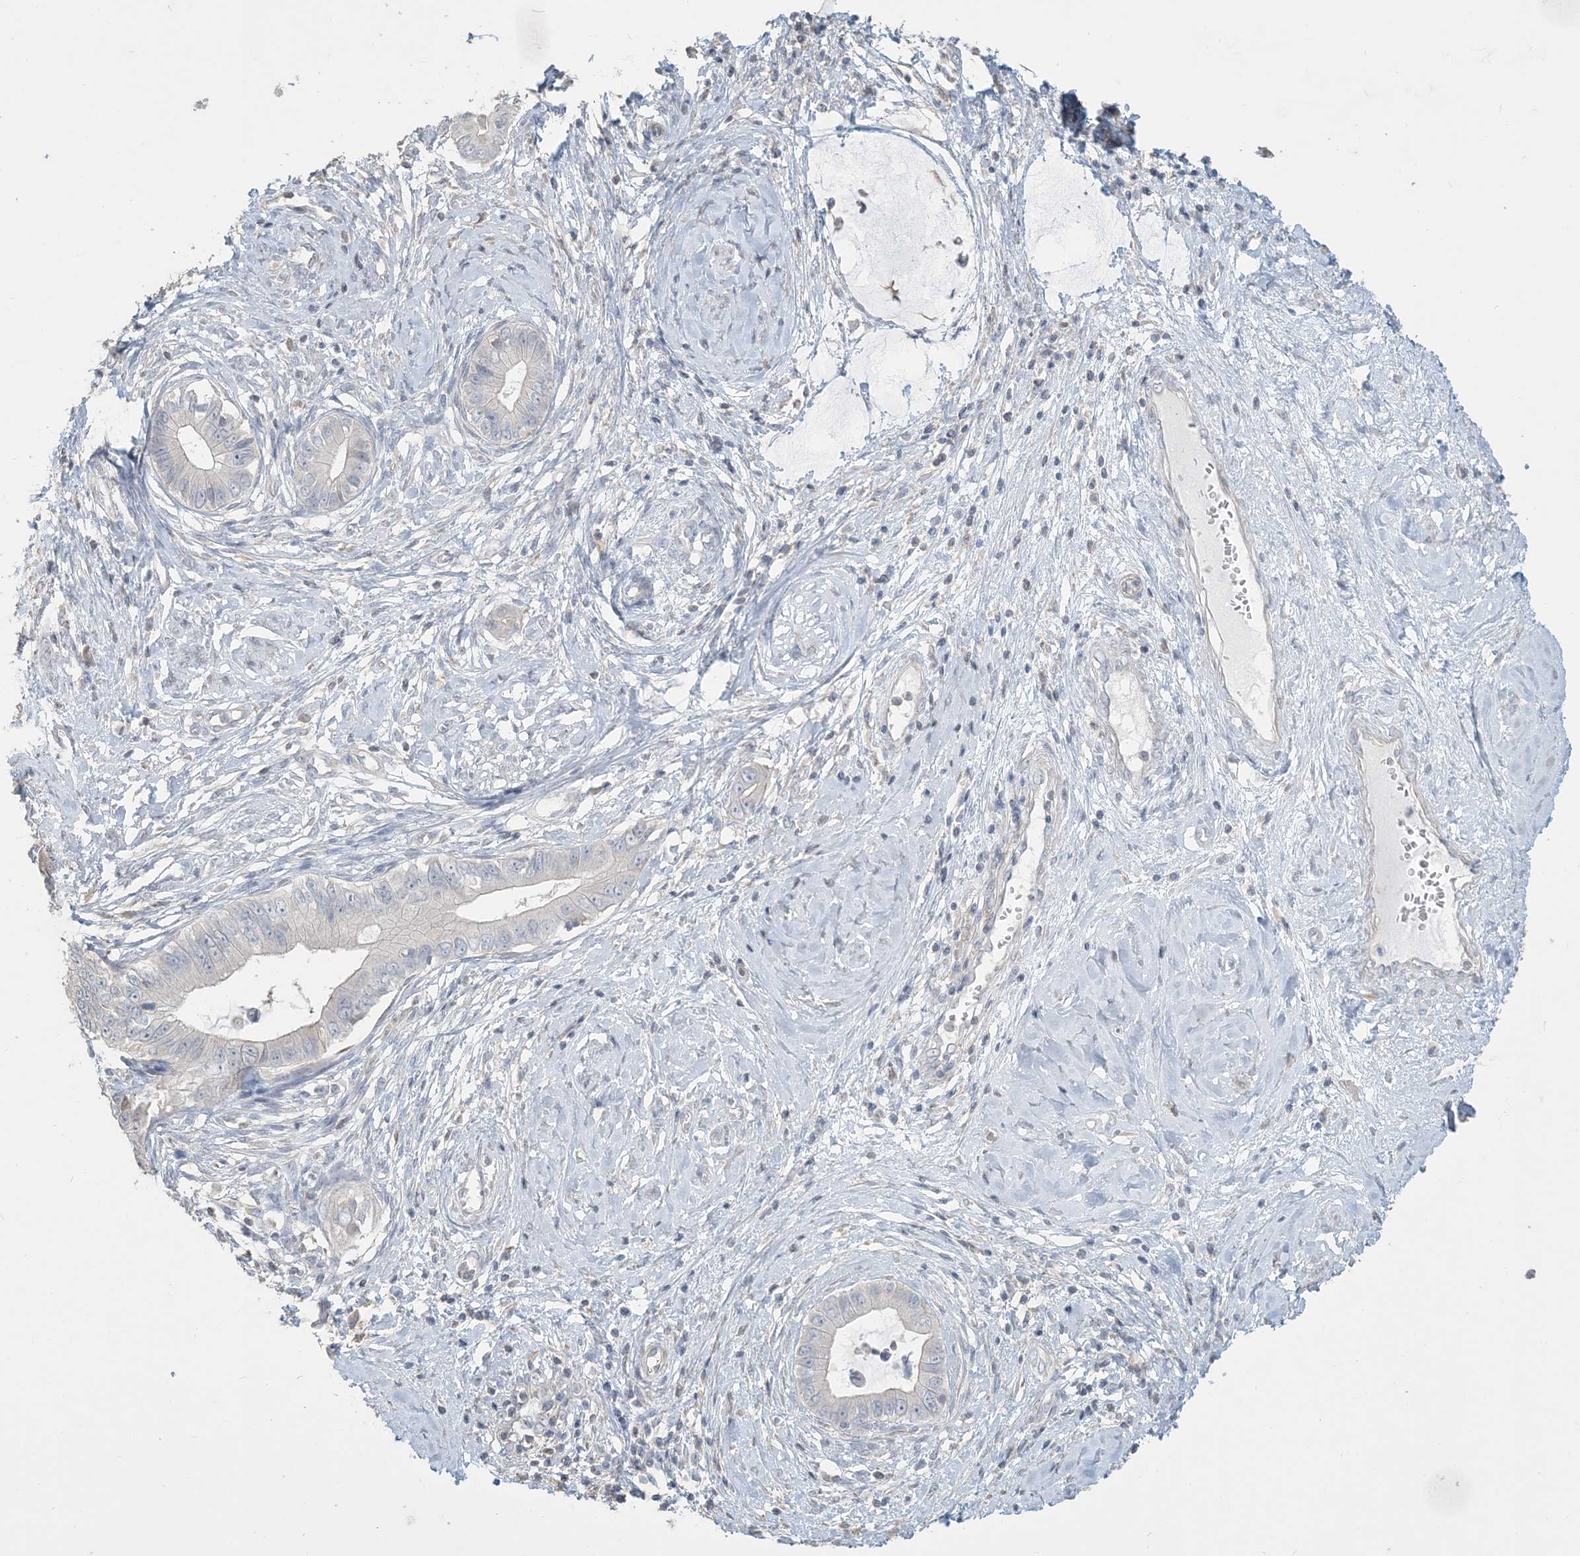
{"staining": {"intensity": "negative", "quantity": "none", "location": "none"}, "tissue": "cervical cancer", "cell_type": "Tumor cells", "image_type": "cancer", "snomed": [{"axis": "morphology", "description": "Adenocarcinoma, NOS"}, {"axis": "topography", "description": "Cervix"}], "caption": "This histopathology image is of cervical adenocarcinoma stained with IHC to label a protein in brown with the nuclei are counter-stained blue. There is no staining in tumor cells.", "gene": "NPHS2", "patient": {"sex": "female", "age": 44}}